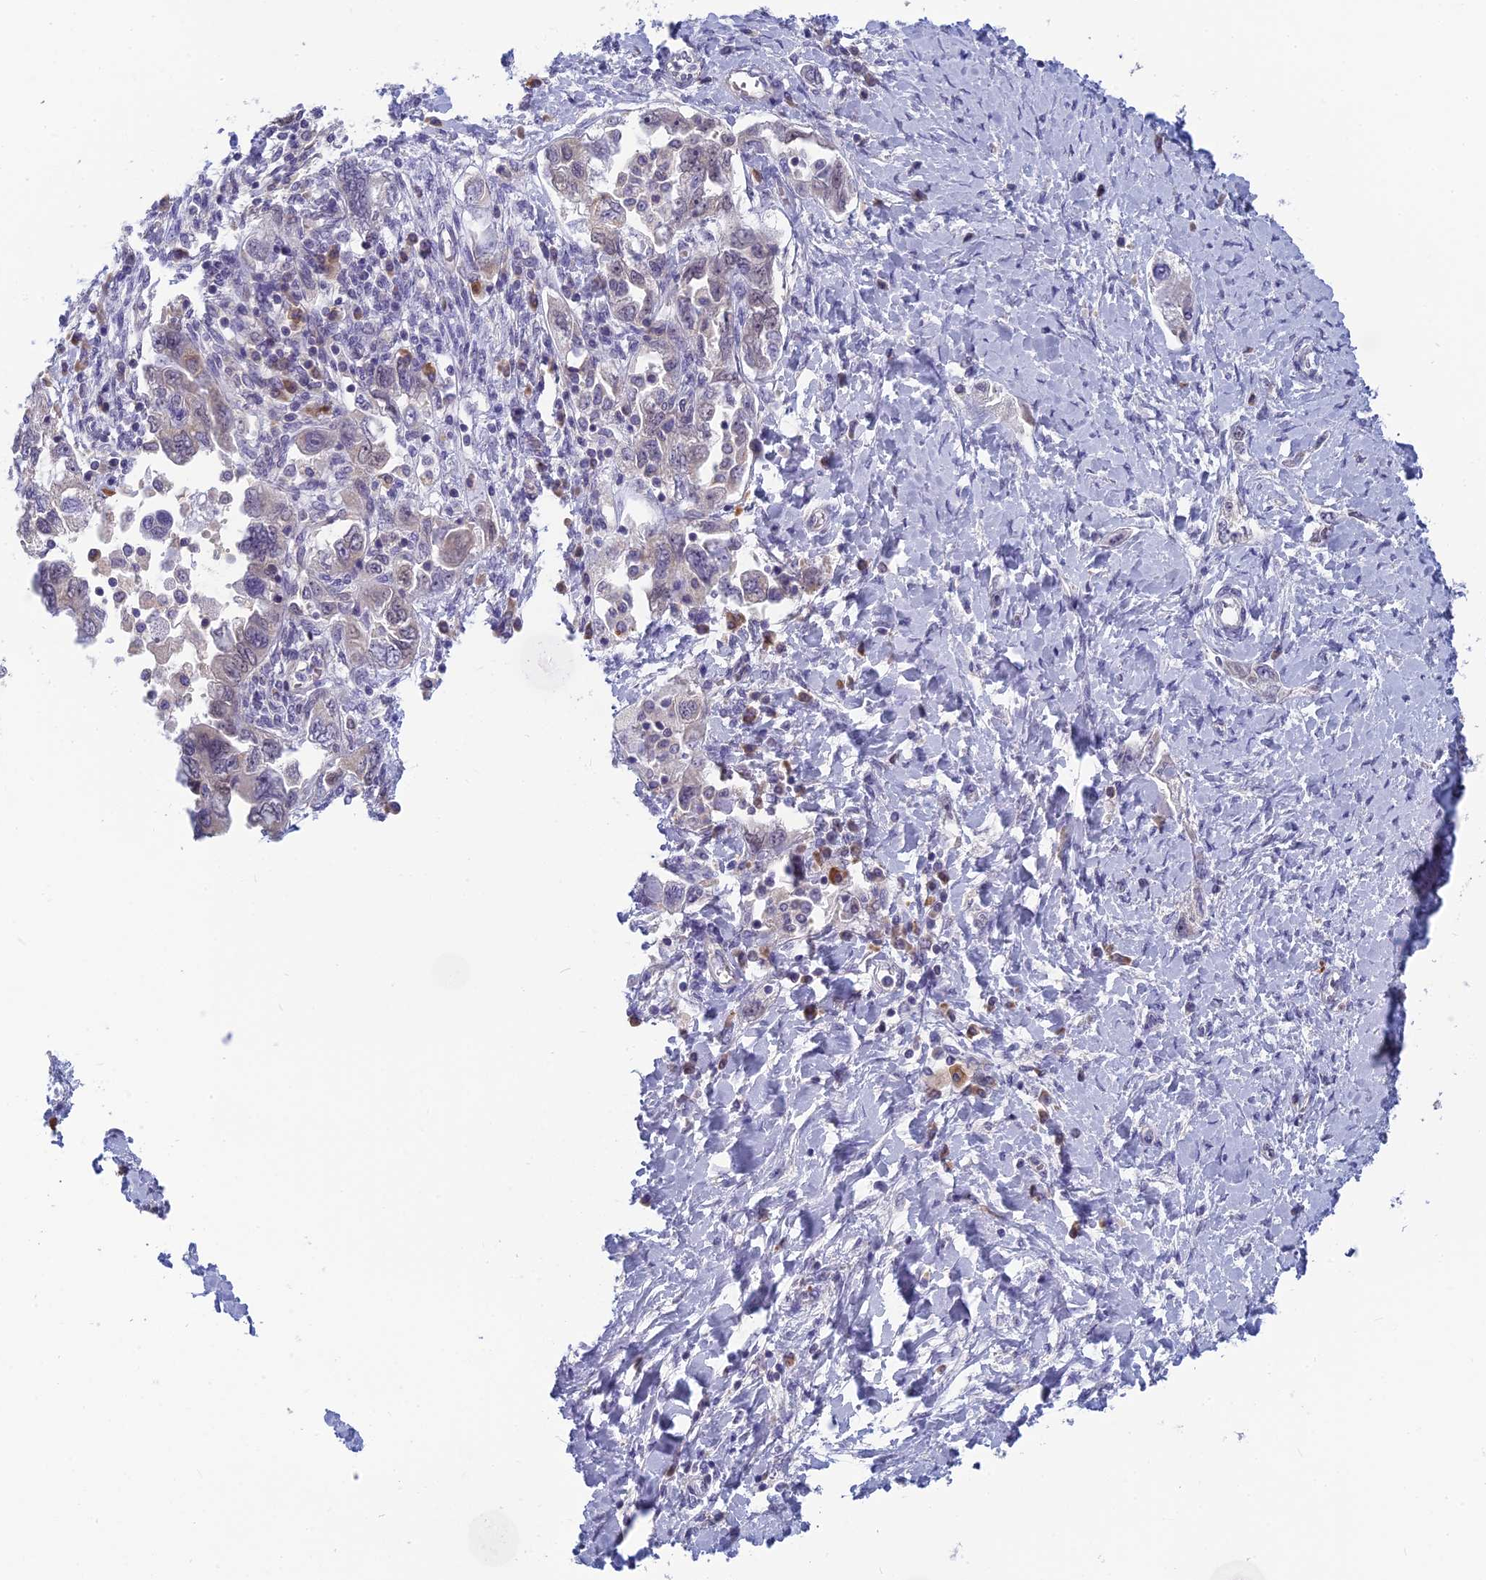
{"staining": {"intensity": "negative", "quantity": "none", "location": "none"}, "tissue": "ovarian cancer", "cell_type": "Tumor cells", "image_type": "cancer", "snomed": [{"axis": "morphology", "description": "Carcinoma, NOS"}, {"axis": "morphology", "description": "Cystadenocarcinoma, serous, NOS"}, {"axis": "topography", "description": "Ovary"}], "caption": "A micrograph of human ovarian serous cystadenocarcinoma is negative for staining in tumor cells. (DAB immunohistochemistry, high magnification).", "gene": "MRI1", "patient": {"sex": "female", "age": 69}}